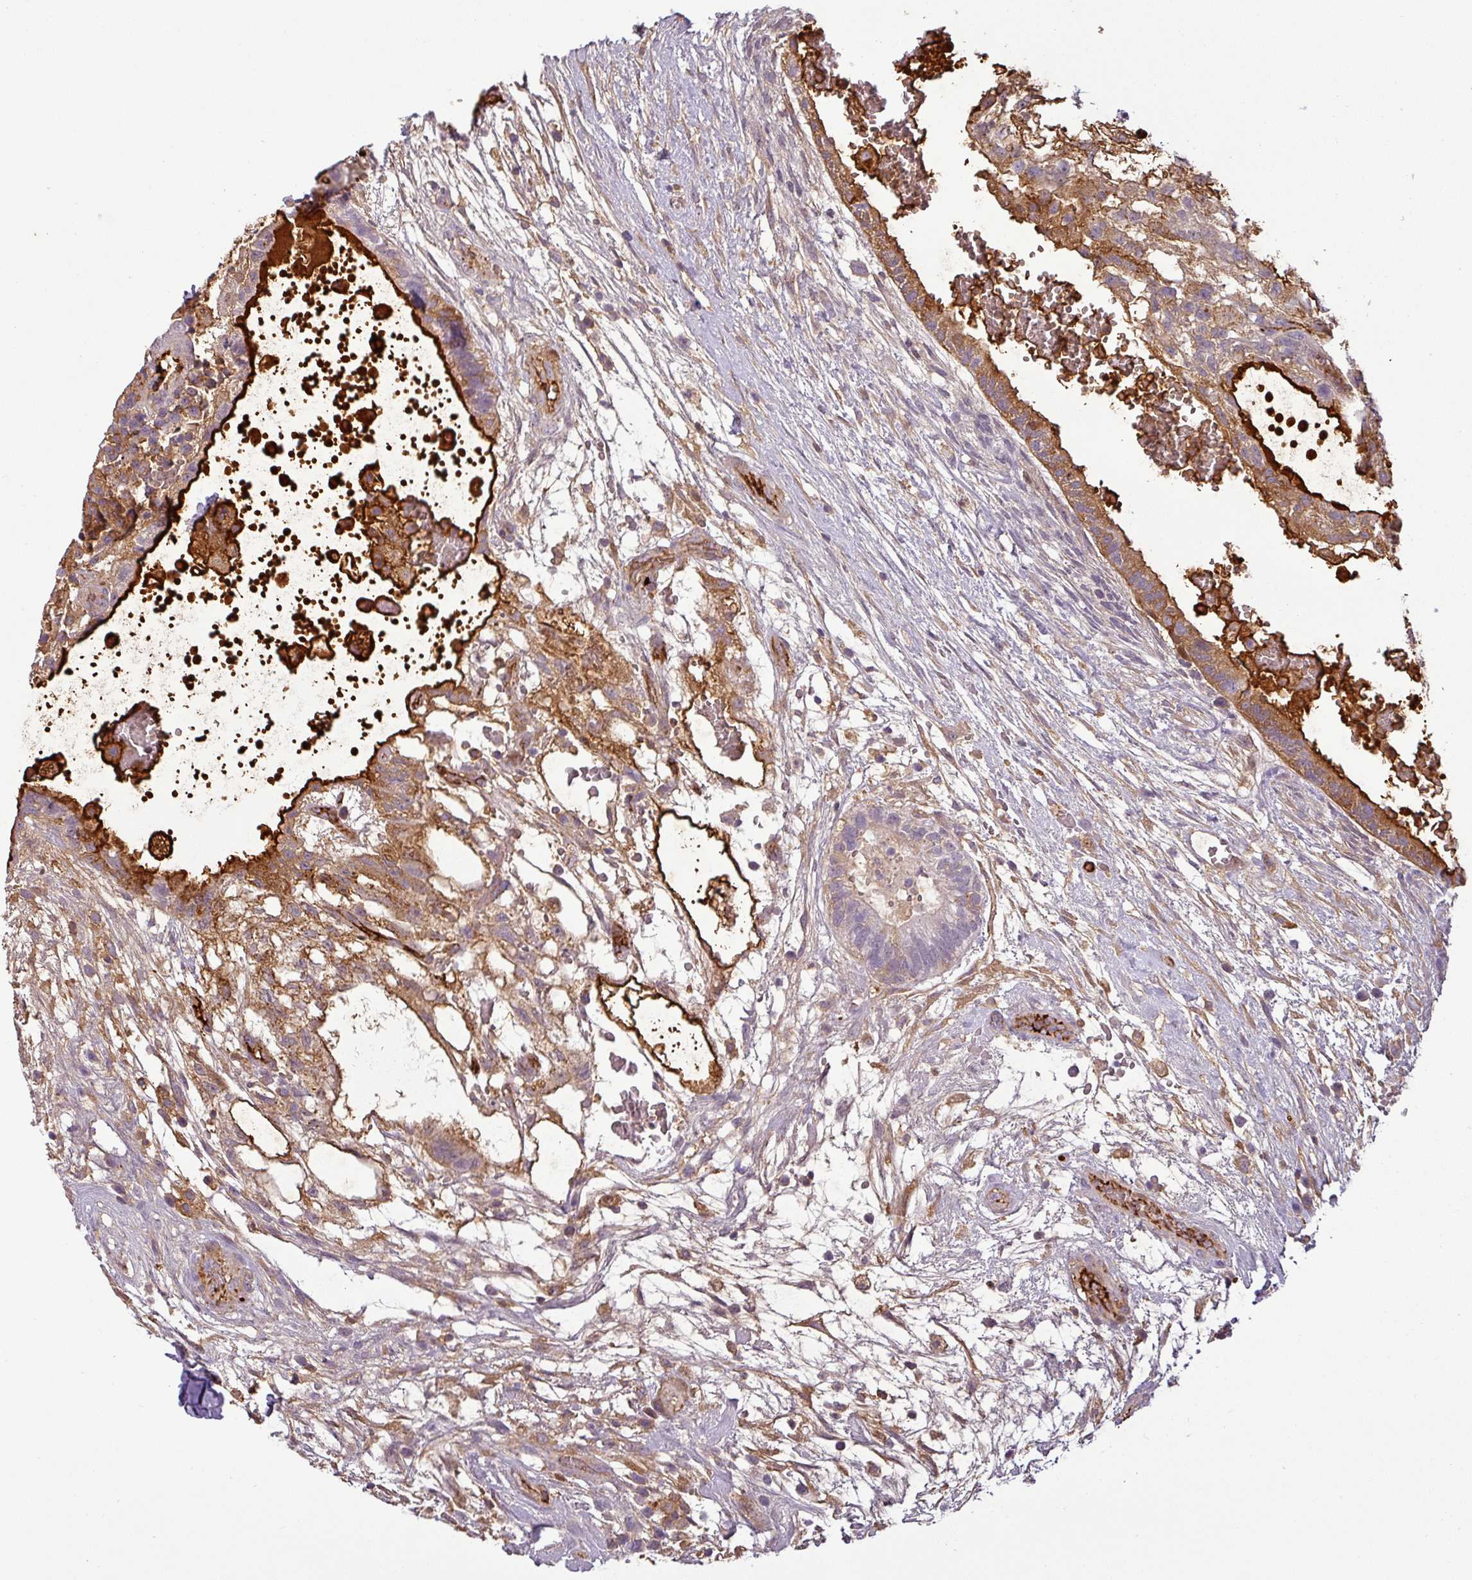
{"staining": {"intensity": "moderate", "quantity": "25%-75%", "location": "cytoplasmic/membranous"}, "tissue": "testis cancer", "cell_type": "Tumor cells", "image_type": "cancer", "snomed": [{"axis": "morphology", "description": "Normal tissue, NOS"}, {"axis": "morphology", "description": "Carcinoma, Embryonal, NOS"}, {"axis": "topography", "description": "Testis"}], "caption": "This histopathology image exhibits IHC staining of testis embryonal carcinoma, with medium moderate cytoplasmic/membranous positivity in approximately 25%-75% of tumor cells.", "gene": "APOC1", "patient": {"sex": "male", "age": 32}}